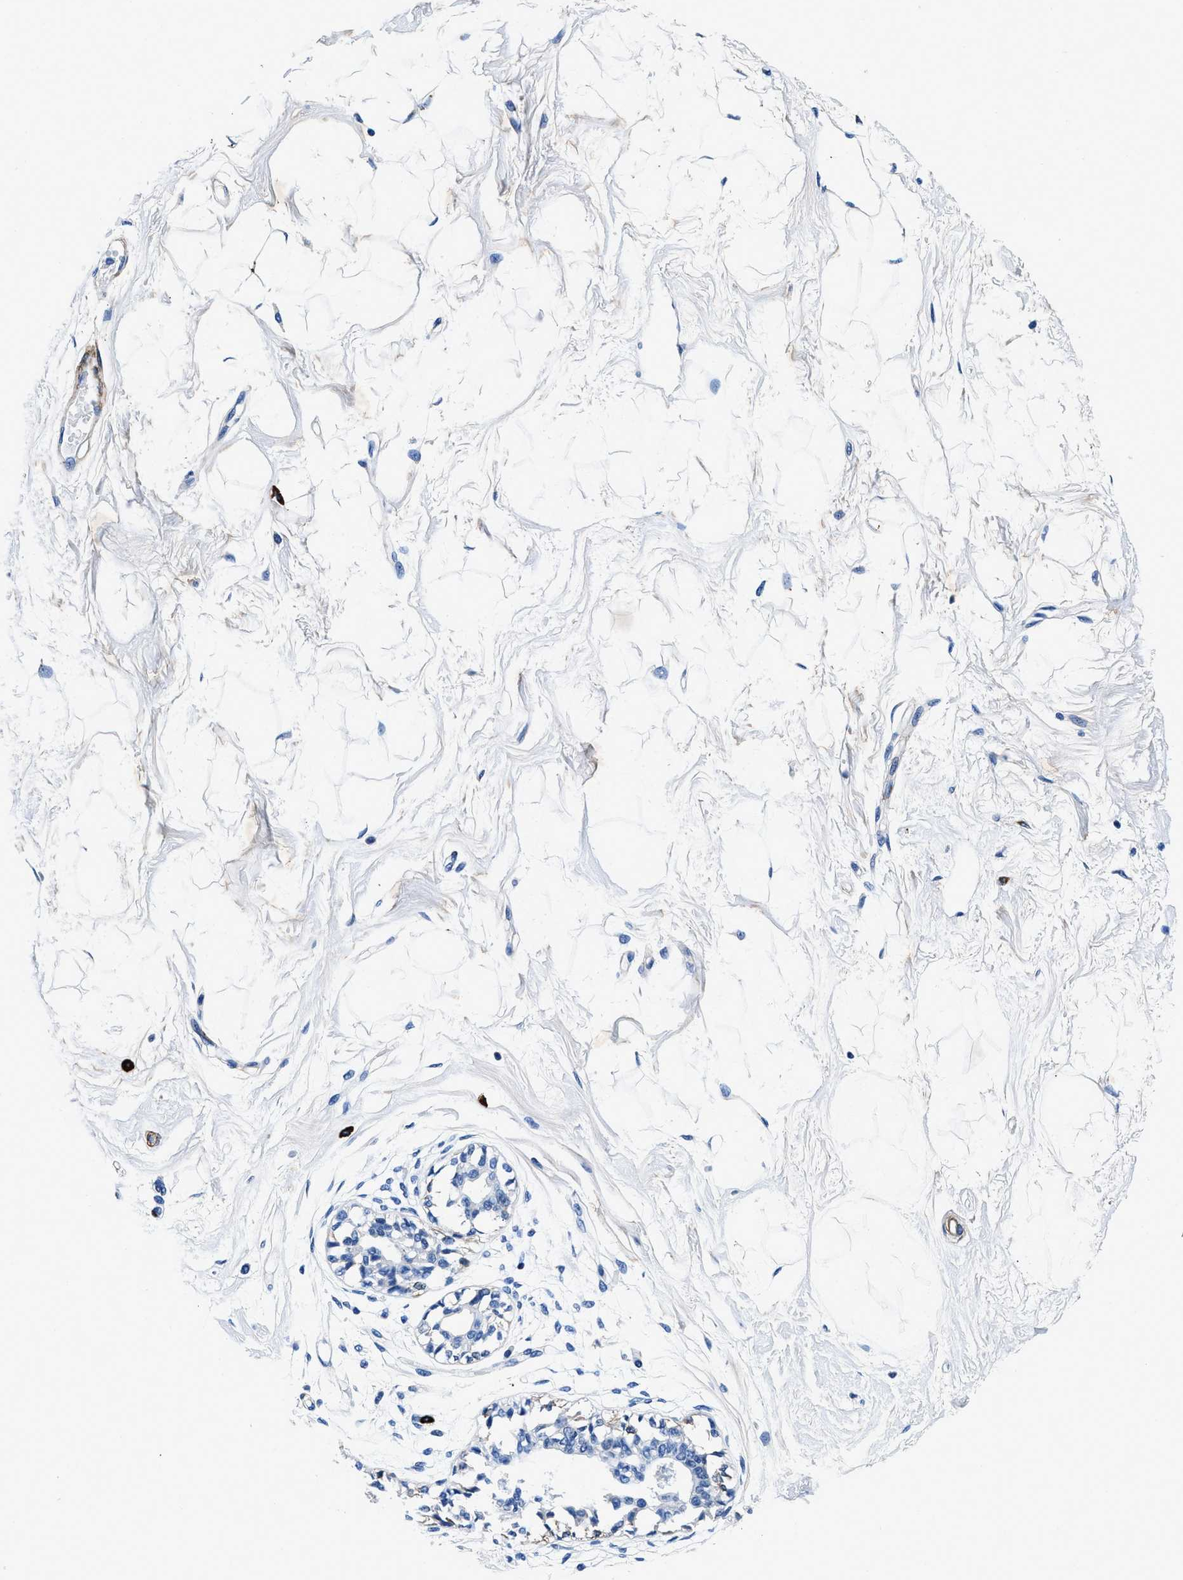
{"staining": {"intensity": "negative", "quantity": "none", "location": "none"}, "tissue": "breast", "cell_type": "Adipocytes", "image_type": "normal", "snomed": [{"axis": "morphology", "description": "Normal tissue, NOS"}, {"axis": "topography", "description": "Breast"}], "caption": "The IHC histopathology image has no significant positivity in adipocytes of breast. The staining is performed using DAB brown chromogen with nuclei counter-stained in using hematoxylin.", "gene": "TEX261", "patient": {"sex": "female", "age": 45}}